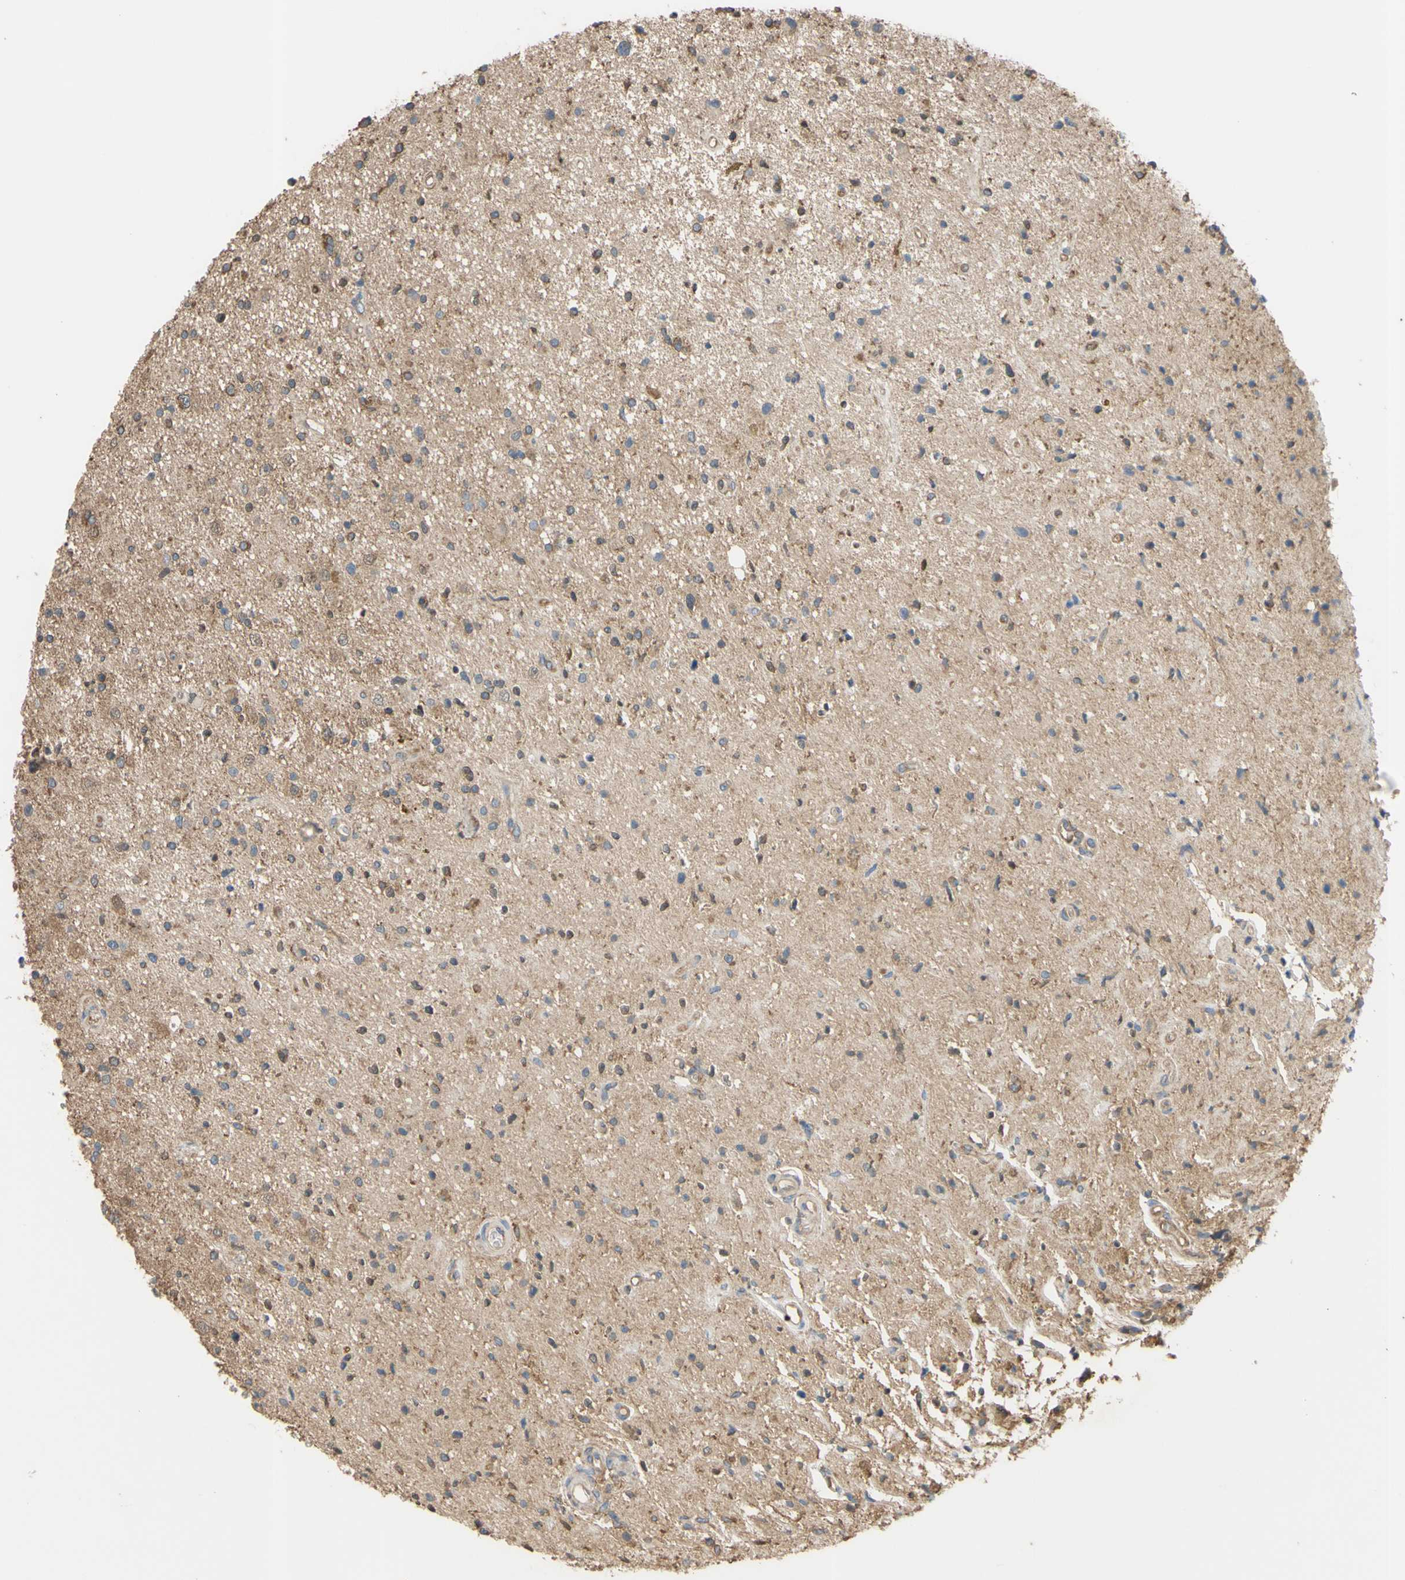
{"staining": {"intensity": "moderate", "quantity": "<25%", "location": "cytoplasmic/membranous"}, "tissue": "glioma", "cell_type": "Tumor cells", "image_type": "cancer", "snomed": [{"axis": "morphology", "description": "Glioma, malignant, High grade"}, {"axis": "topography", "description": "Brain"}], "caption": "Immunohistochemistry (DAB) staining of glioma displays moderate cytoplasmic/membranous protein staining in approximately <25% of tumor cells. (Brightfield microscopy of DAB IHC at high magnification).", "gene": "CTTN", "patient": {"sex": "male", "age": 33}}